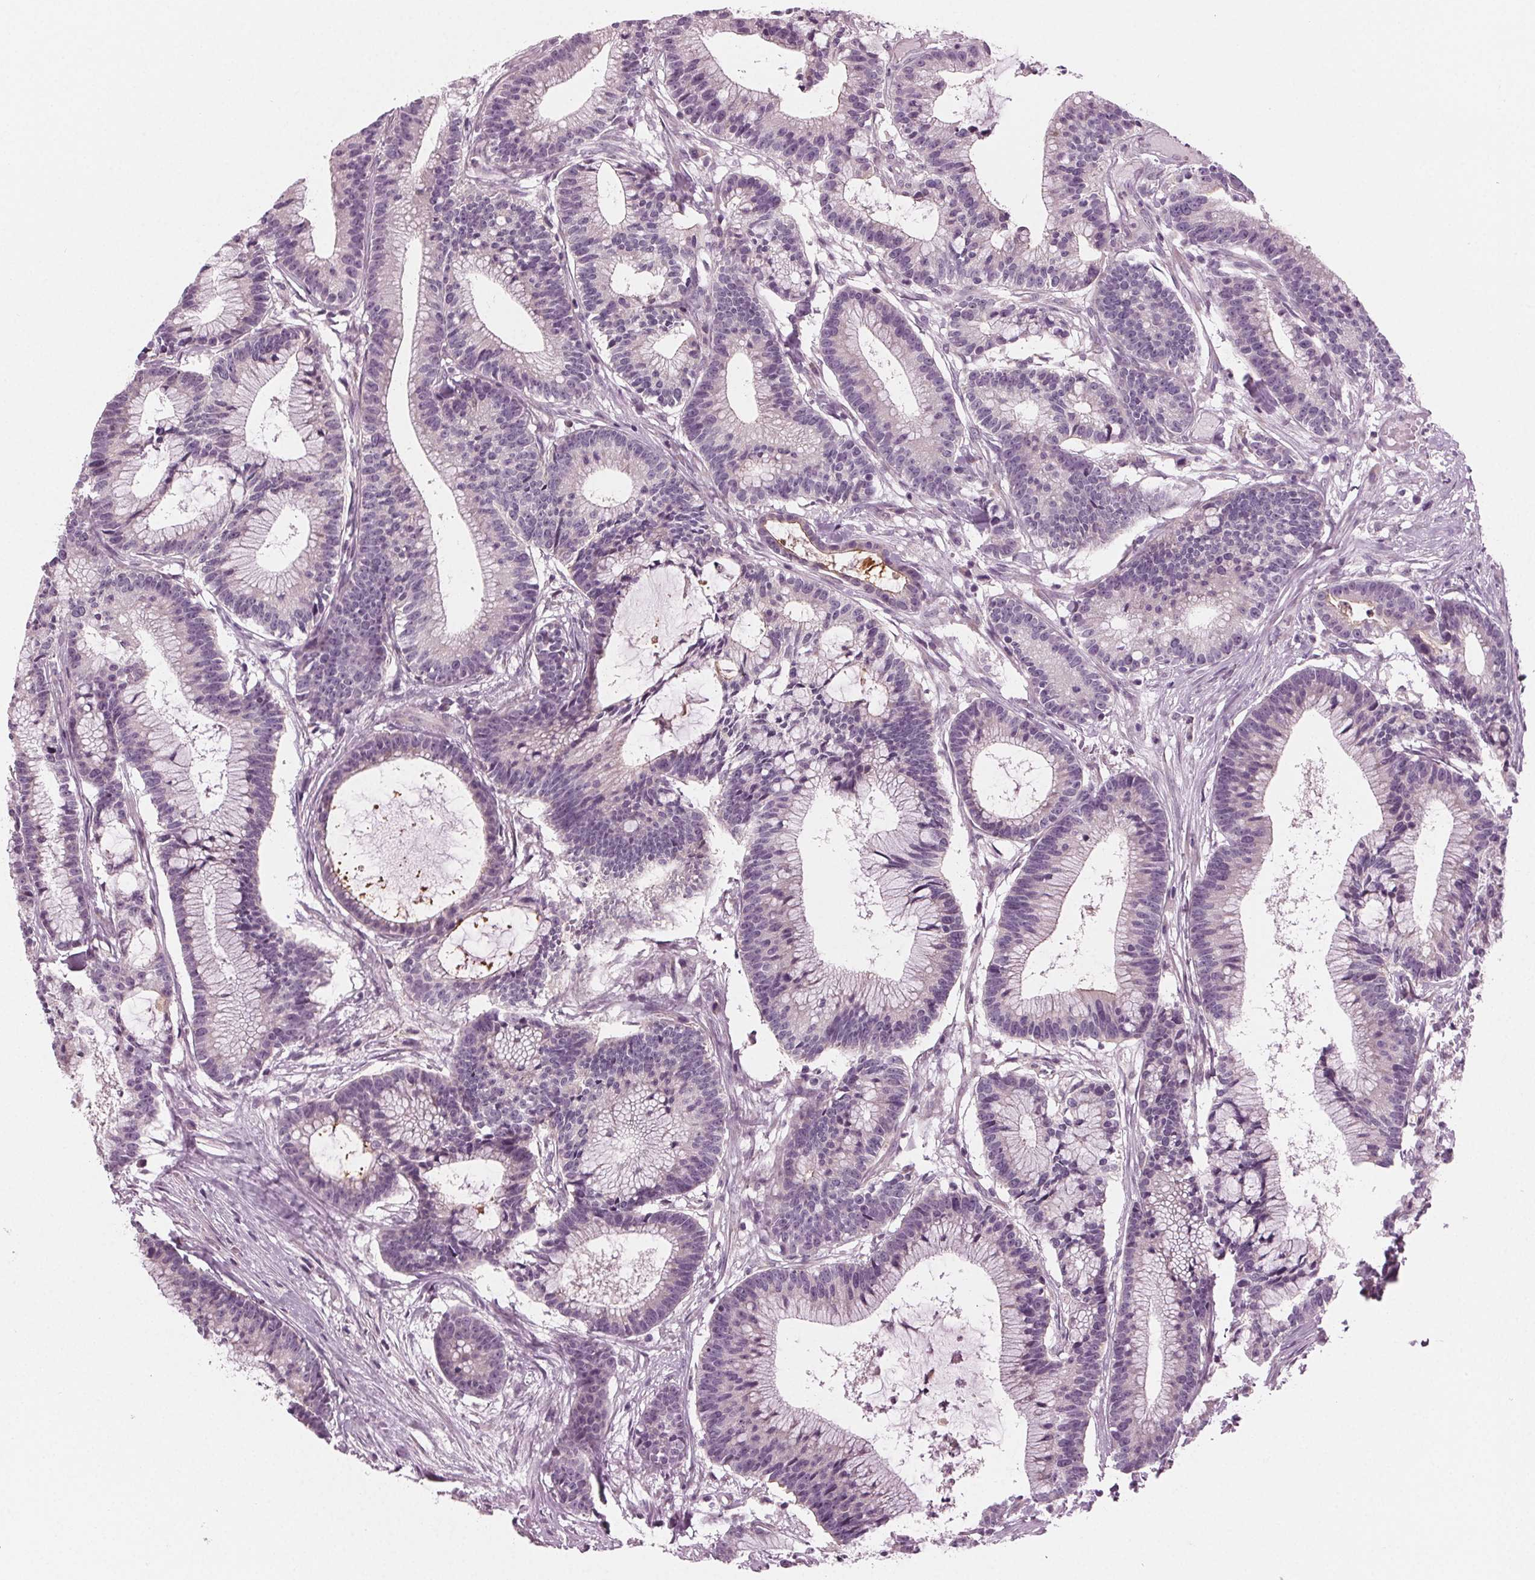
{"staining": {"intensity": "negative", "quantity": "none", "location": "none"}, "tissue": "colorectal cancer", "cell_type": "Tumor cells", "image_type": "cancer", "snomed": [{"axis": "morphology", "description": "Adenocarcinoma, NOS"}, {"axis": "topography", "description": "Colon"}], "caption": "IHC photomicrograph of neoplastic tissue: adenocarcinoma (colorectal) stained with DAB (3,3'-diaminobenzidine) exhibits no significant protein staining in tumor cells. (Stains: DAB immunohistochemistry with hematoxylin counter stain, Microscopy: brightfield microscopy at high magnification).", "gene": "PRAP1", "patient": {"sex": "female", "age": 78}}